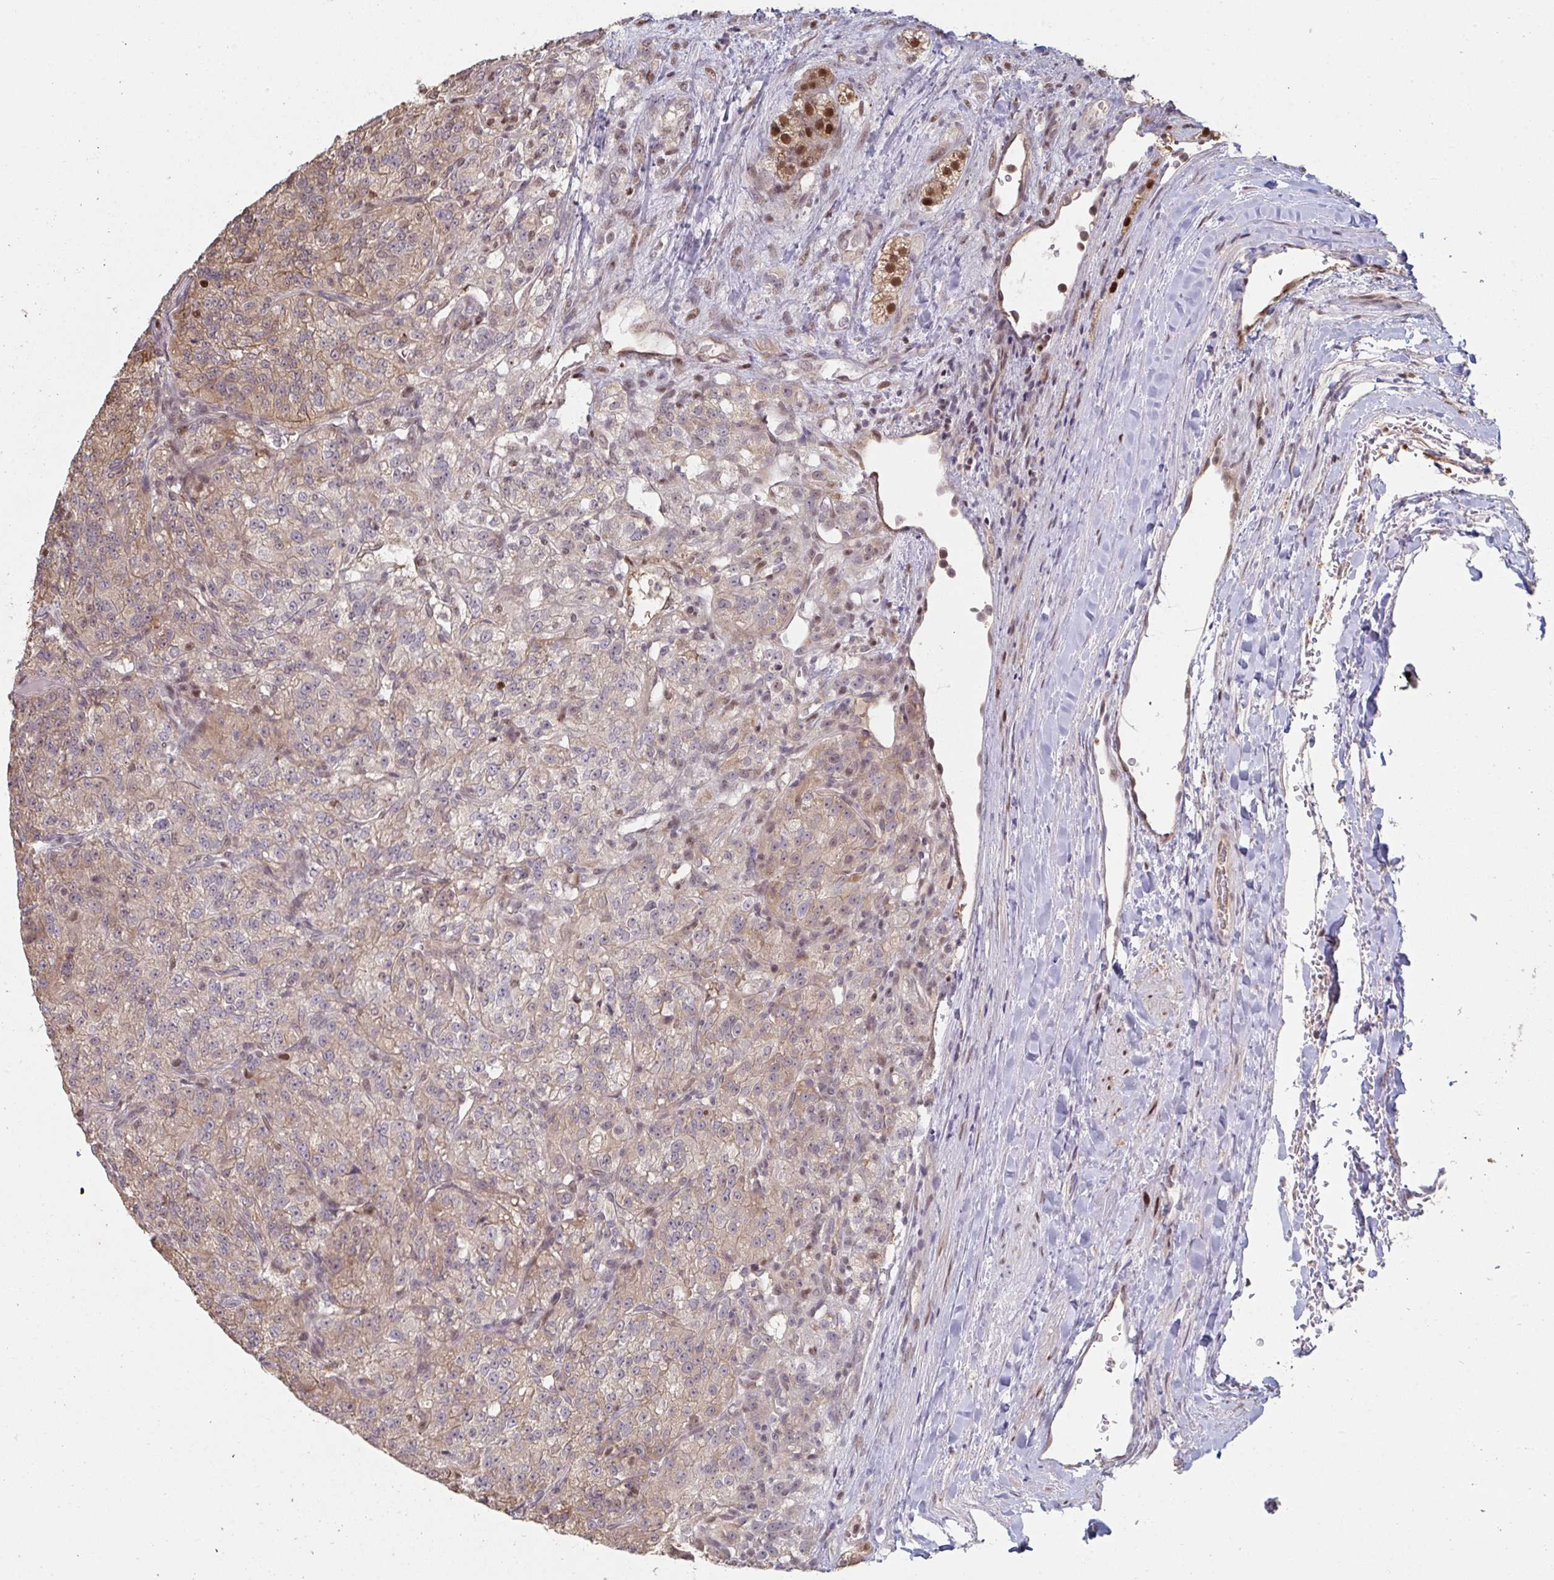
{"staining": {"intensity": "weak", "quantity": ">75%", "location": "cytoplasmic/membranous,nuclear"}, "tissue": "renal cancer", "cell_type": "Tumor cells", "image_type": "cancer", "snomed": [{"axis": "morphology", "description": "Adenocarcinoma, NOS"}, {"axis": "topography", "description": "Kidney"}], "caption": "Tumor cells reveal low levels of weak cytoplasmic/membranous and nuclear expression in about >75% of cells in human renal adenocarcinoma. The protein is shown in brown color, while the nuclei are stained blue.", "gene": "ACD", "patient": {"sex": "female", "age": 63}}